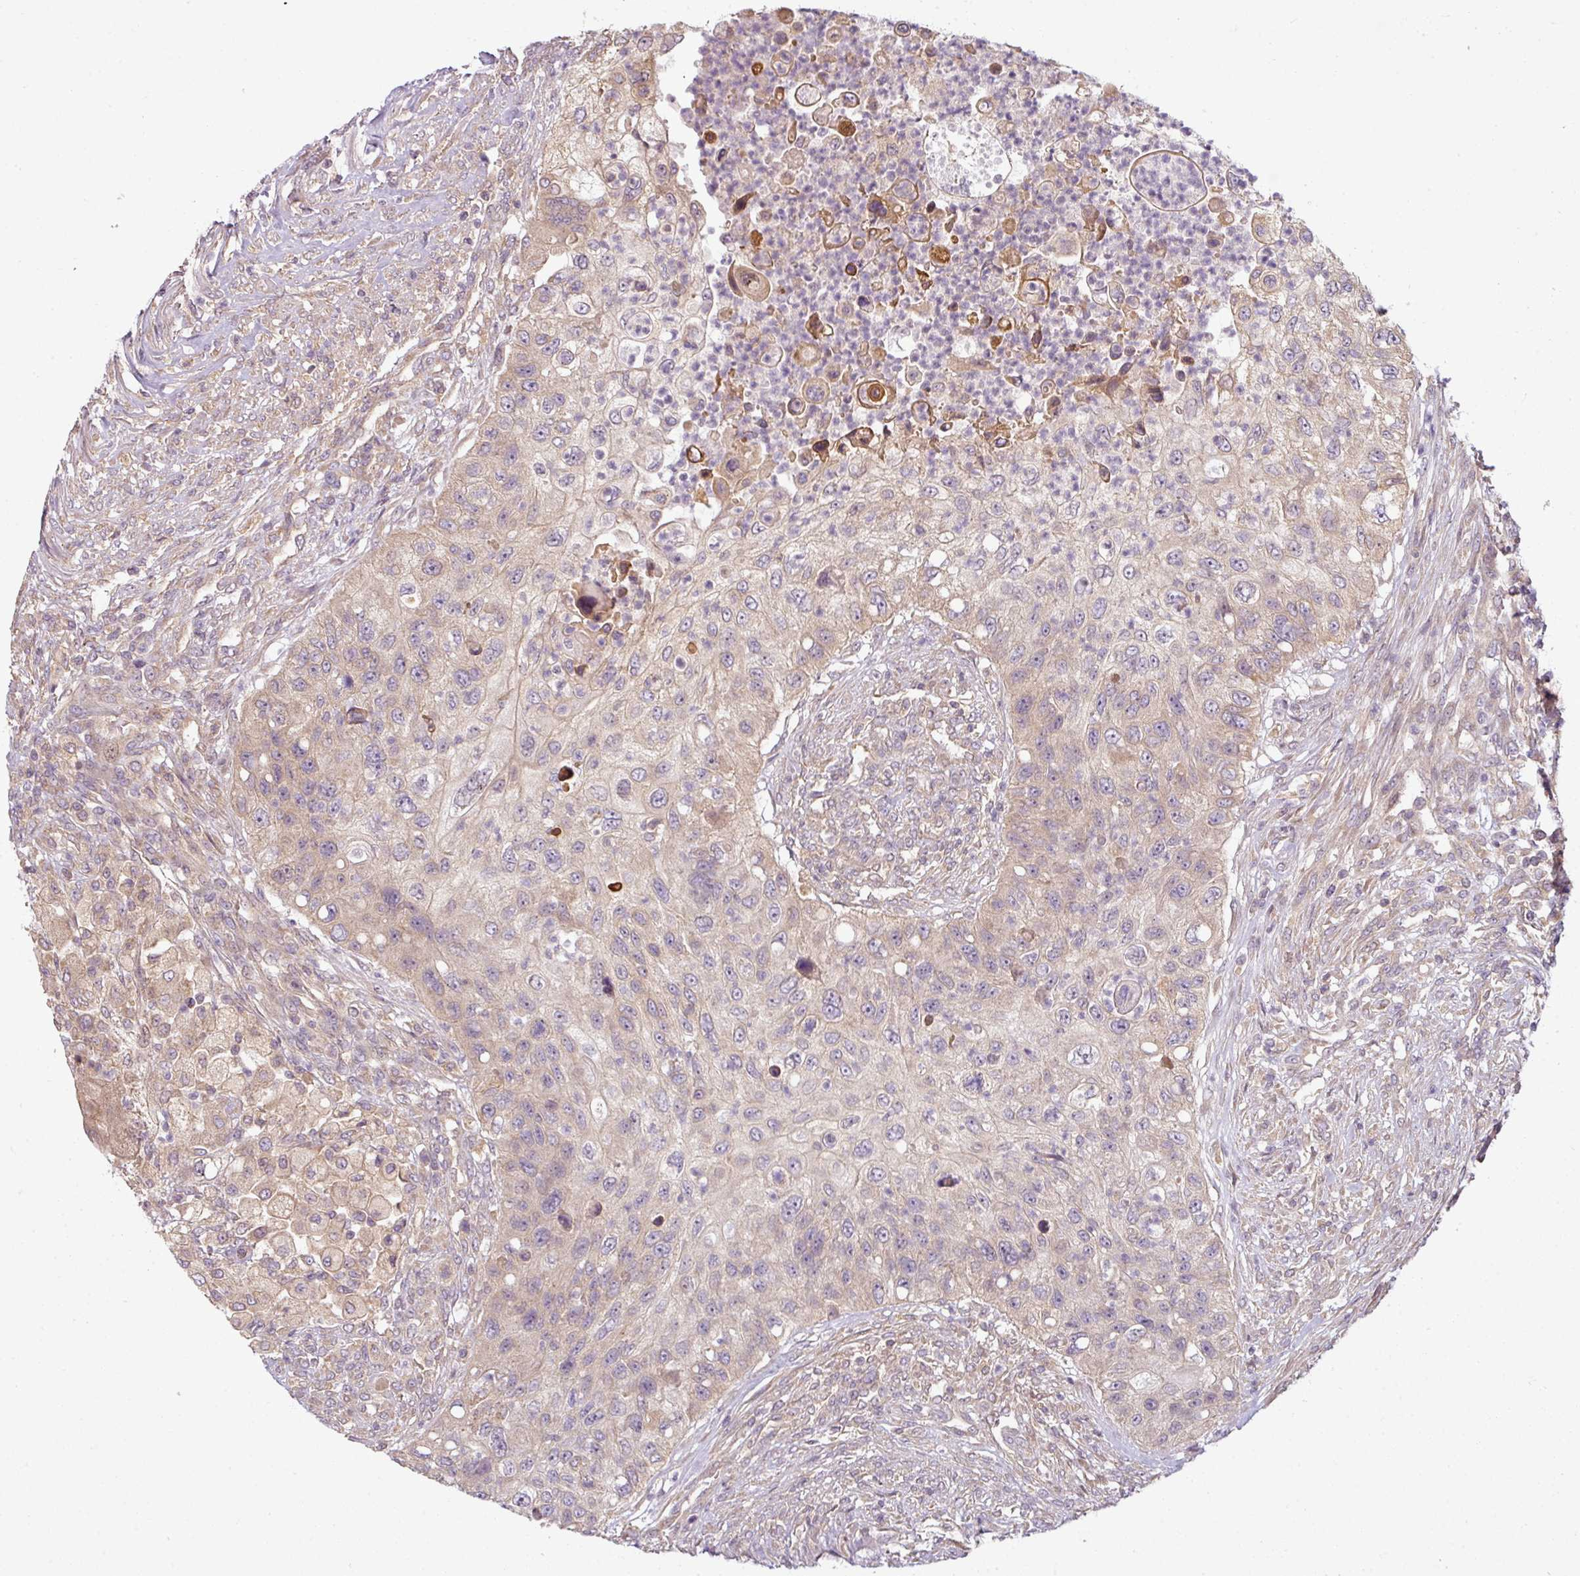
{"staining": {"intensity": "weak", "quantity": "<25%", "location": "cytoplasmic/membranous"}, "tissue": "urothelial cancer", "cell_type": "Tumor cells", "image_type": "cancer", "snomed": [{"axis": "morphology", "description": "Urothelial carcinoma, High grade"}, {"axis": "topography", "description": "Urinary bladder"}], "caption": "A micrograph of human high-grade urothelial carcinoma is negative for staining in tumor cells. The staining is performed using DAB brown chromogen with nuclei counter-stained in using hematoxylin.", "gene": "RNF31", "patient": {"sex": "female", "age": 60}}